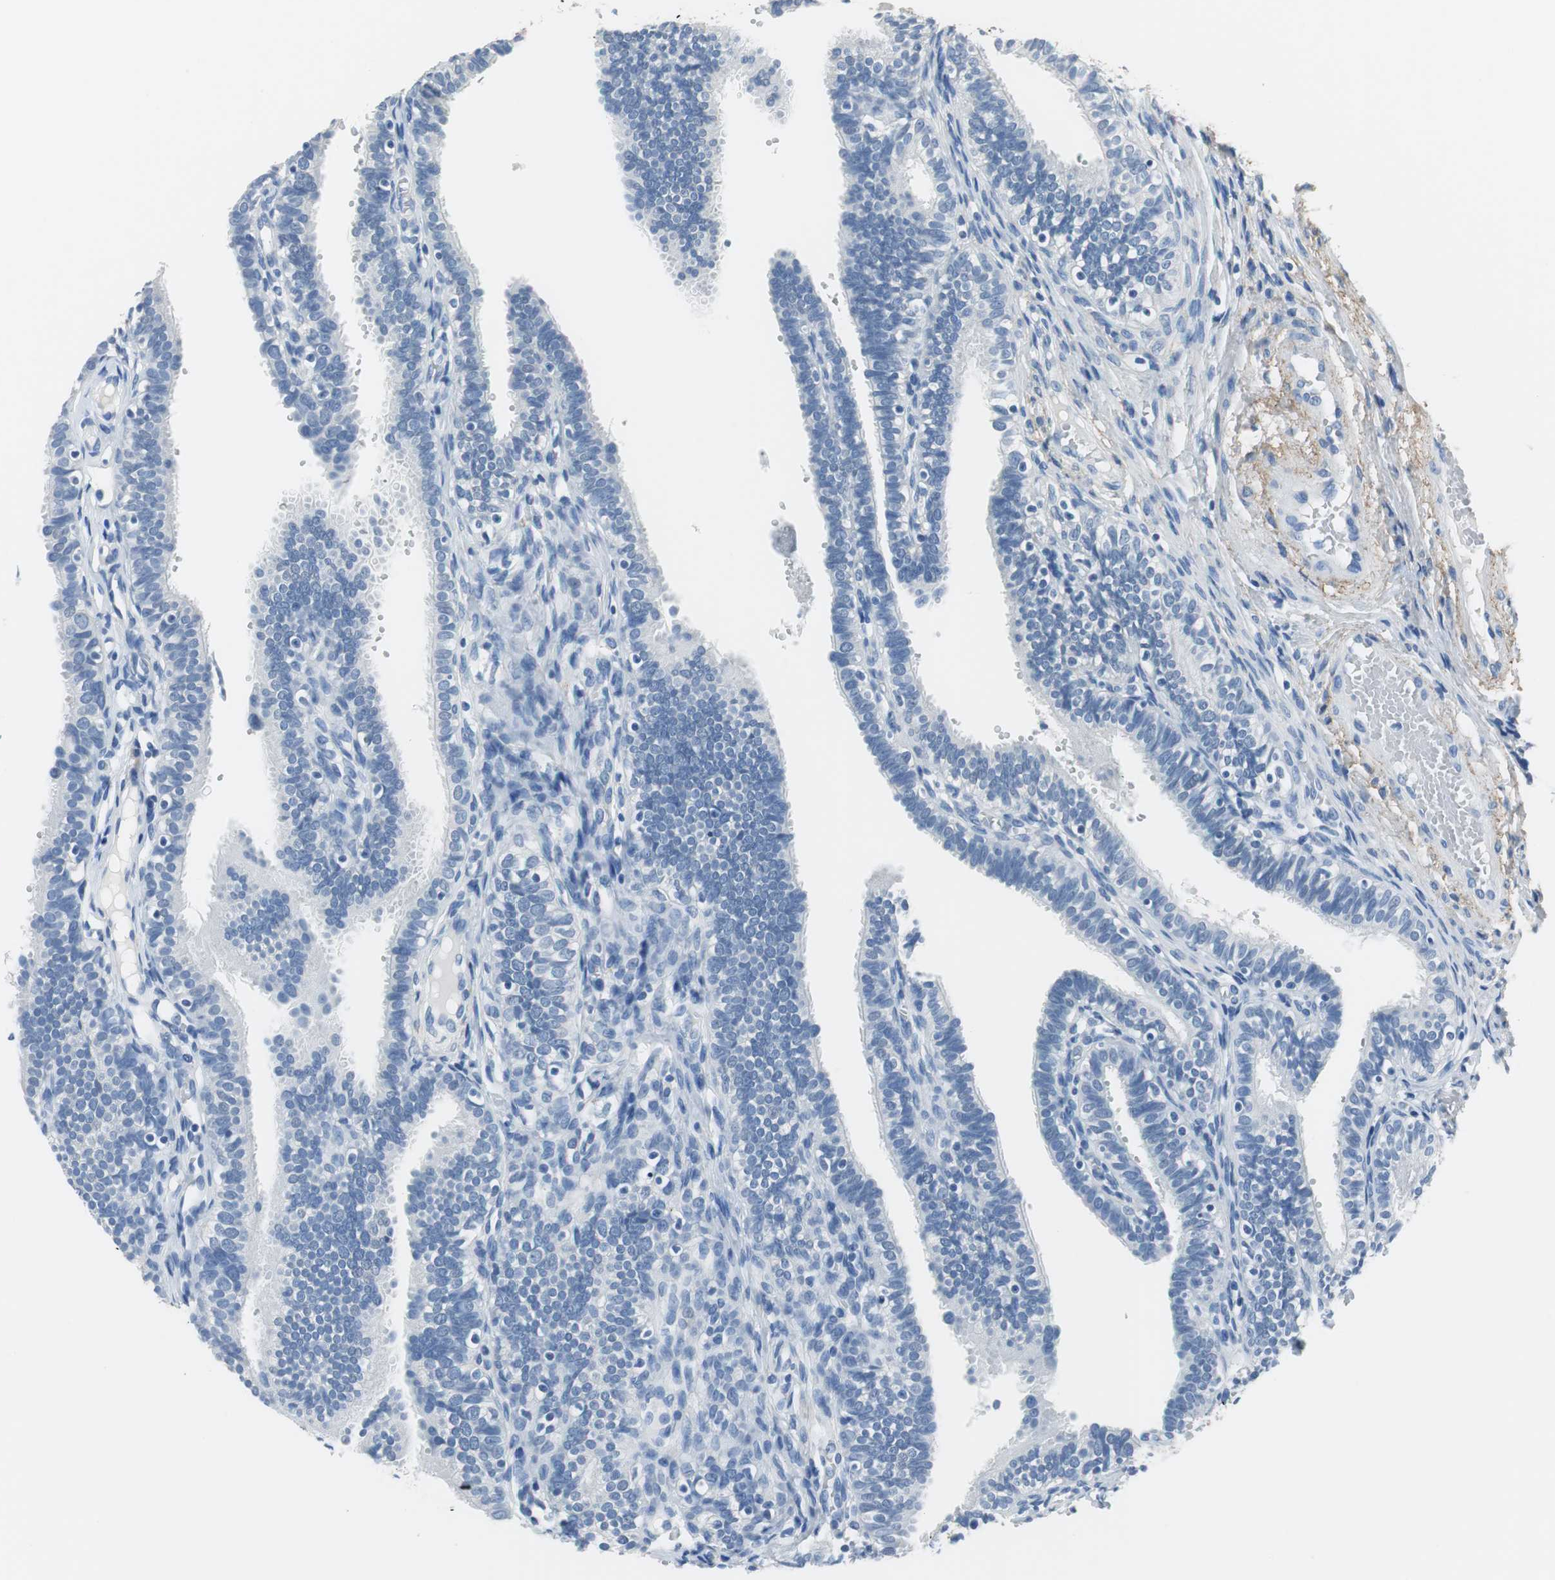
{"staining": {"intensity": "negative", "quantity": "none", "location": "none"}, "tissue": "fallopian tube", "cell_type": "Glandular cells", "image_type": "normal", "snomed": [{"axis": "morphology", "description": "Normal tissue, NOS"}, {"axis": "topography", "description": "Fallopian tube"}, {"axis": "topography", "description": "Placenta"}], "caption": "There is no significant expression in glandular cells of fallopian tube. Brightfield microscopy of immunohistochemistry (IHC) stained with DAB (3,3'-diaminobenzidine) (brown) and hematoxylin (blue), captured at high magnification.", "gene": "MUC7", "patient": {"sex": "female", "age": 34}}